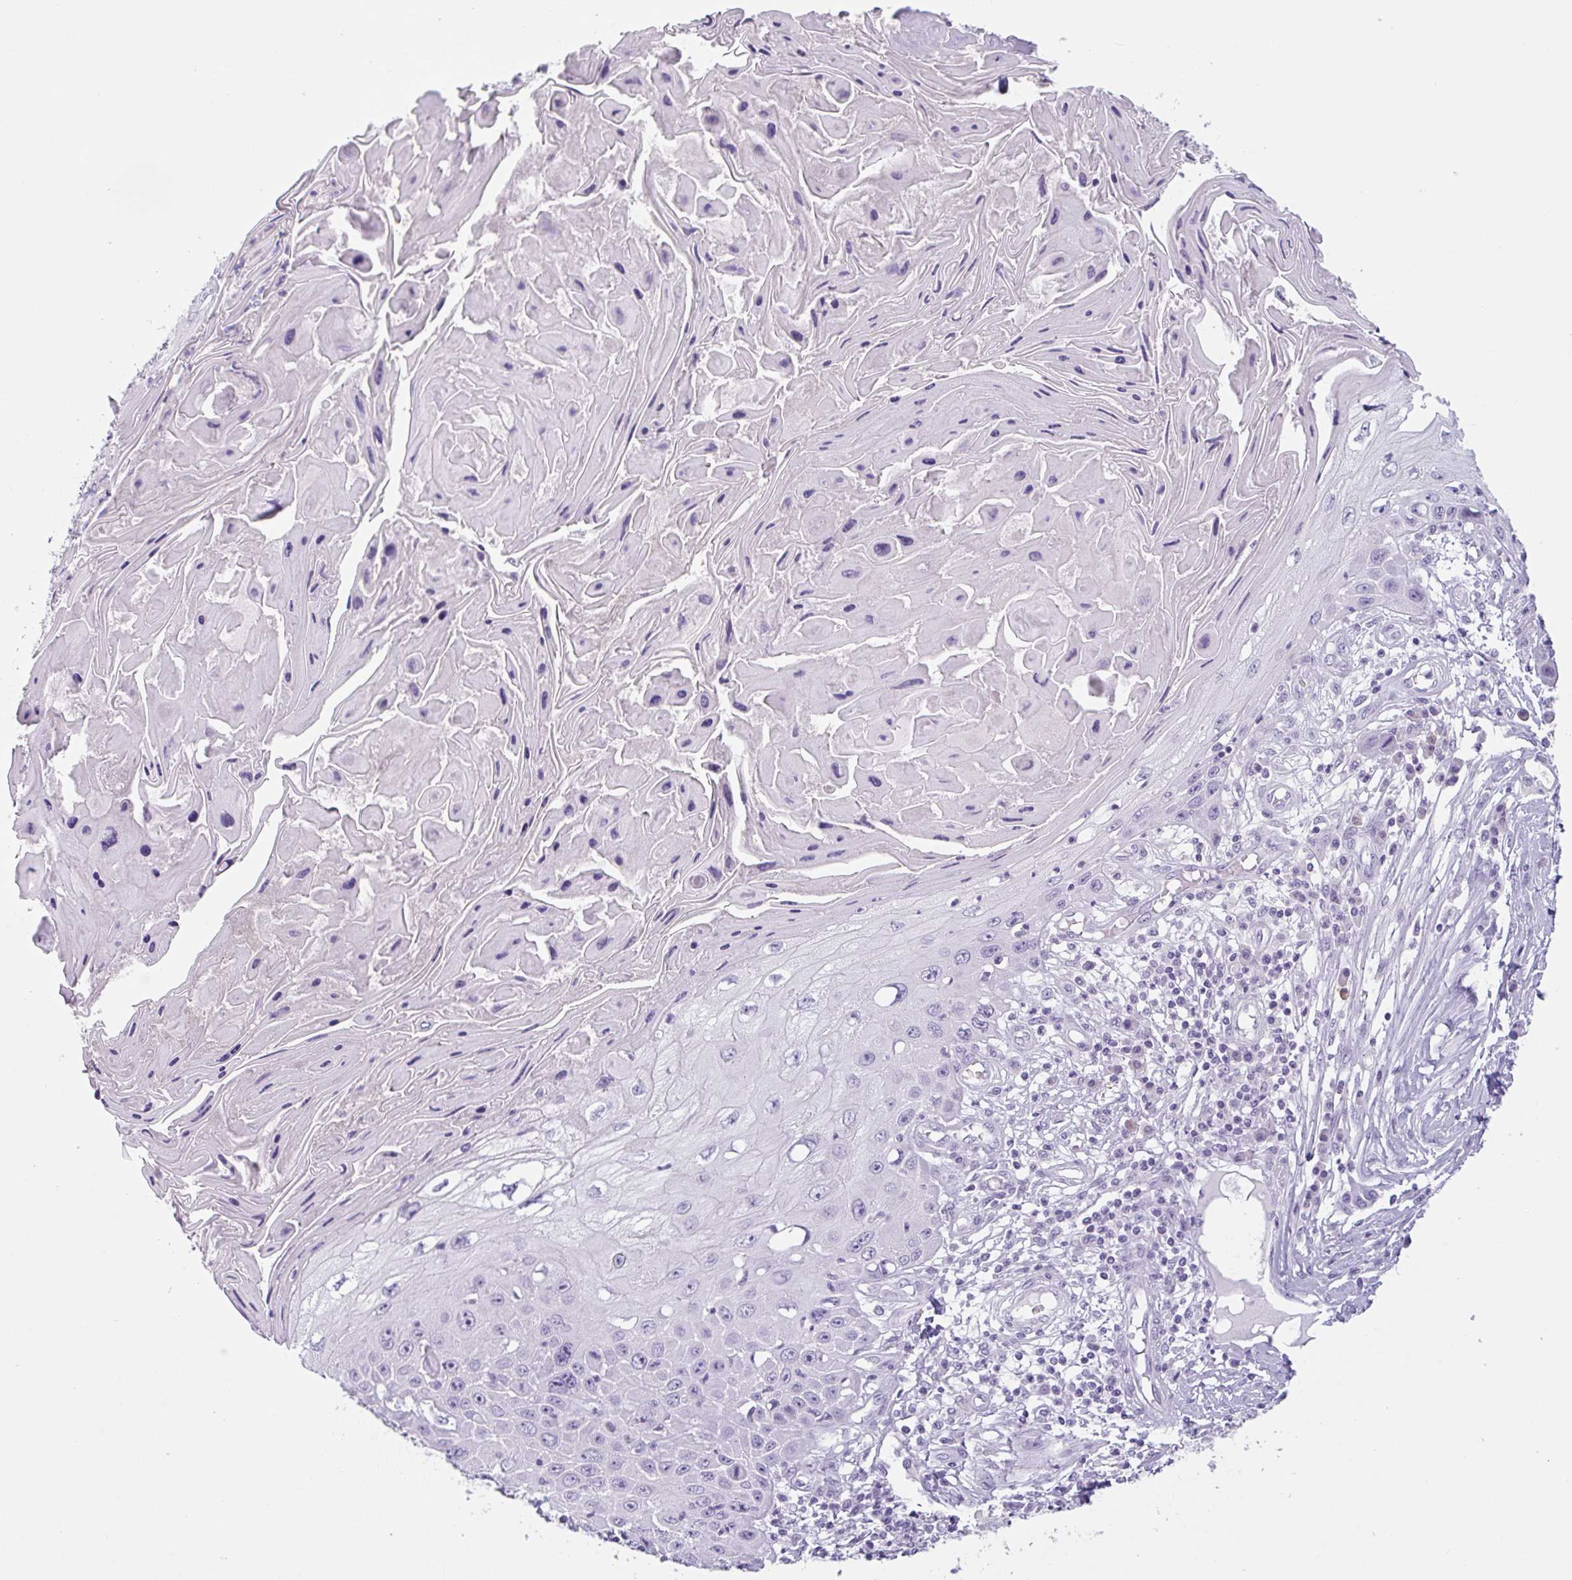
{"staining": {"intensity": "negative", "quantity": "none", "location": "none"}, "tissue": "skin cancer", "cell_type": "Tumor cells", "image_type": "cancer", "snomed": [{"axis": "morphology", "description": "Squamous cell carcinoma, NOS"}, {"axis": "topography", "description": "Skin"}, {"axis": "topography", "description": "Vulva"}], "caption": "The photomicrograph shows no staining of tumor cells in skin cancer.", "gene": "CTSE", "patient": {"sex": "female", "age": 44}}